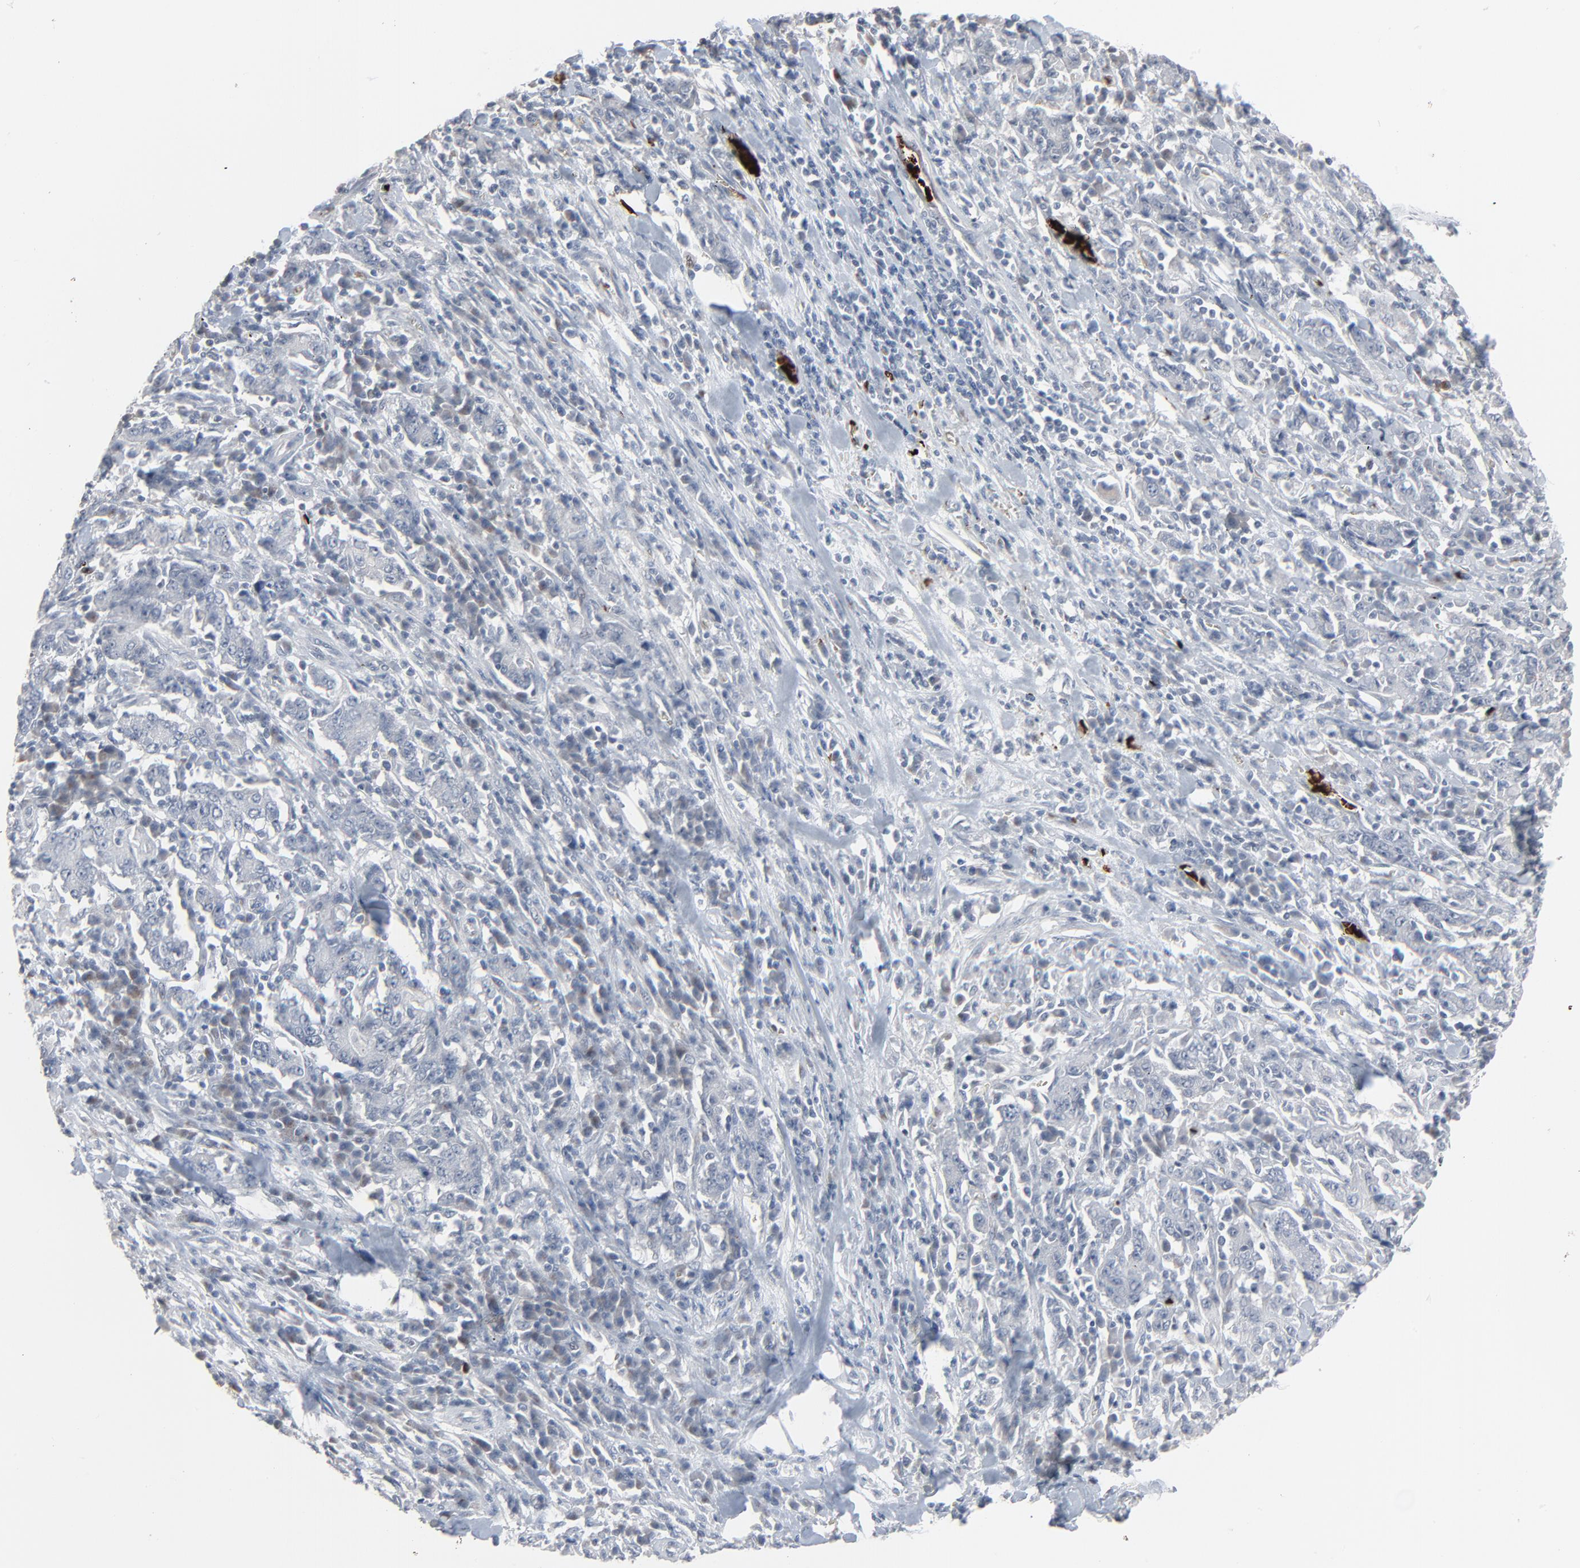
{"staining": {"intensity": "negative", "quantity": "none", "location": "none"}, "tissue": "stomach cancer", "cell_type": "Tumor cells", "image_type": "cancer", "snomed": [{"axis": "morphology", "description": "Normal tissue, NOS"}, {"axis": "morphology", "description": "Adenocarcinoma, NOS"}, {"axis": "topography", "description": "Stomach, upper"}, {"axis": "topography", "description": "Stomach"}], "caption": "There is no significant positivity in tumor cells of stomach cancer (adenocarcinoma).", "gene": "SAGE1", "patient": {"sex": "male", "age": 59}}